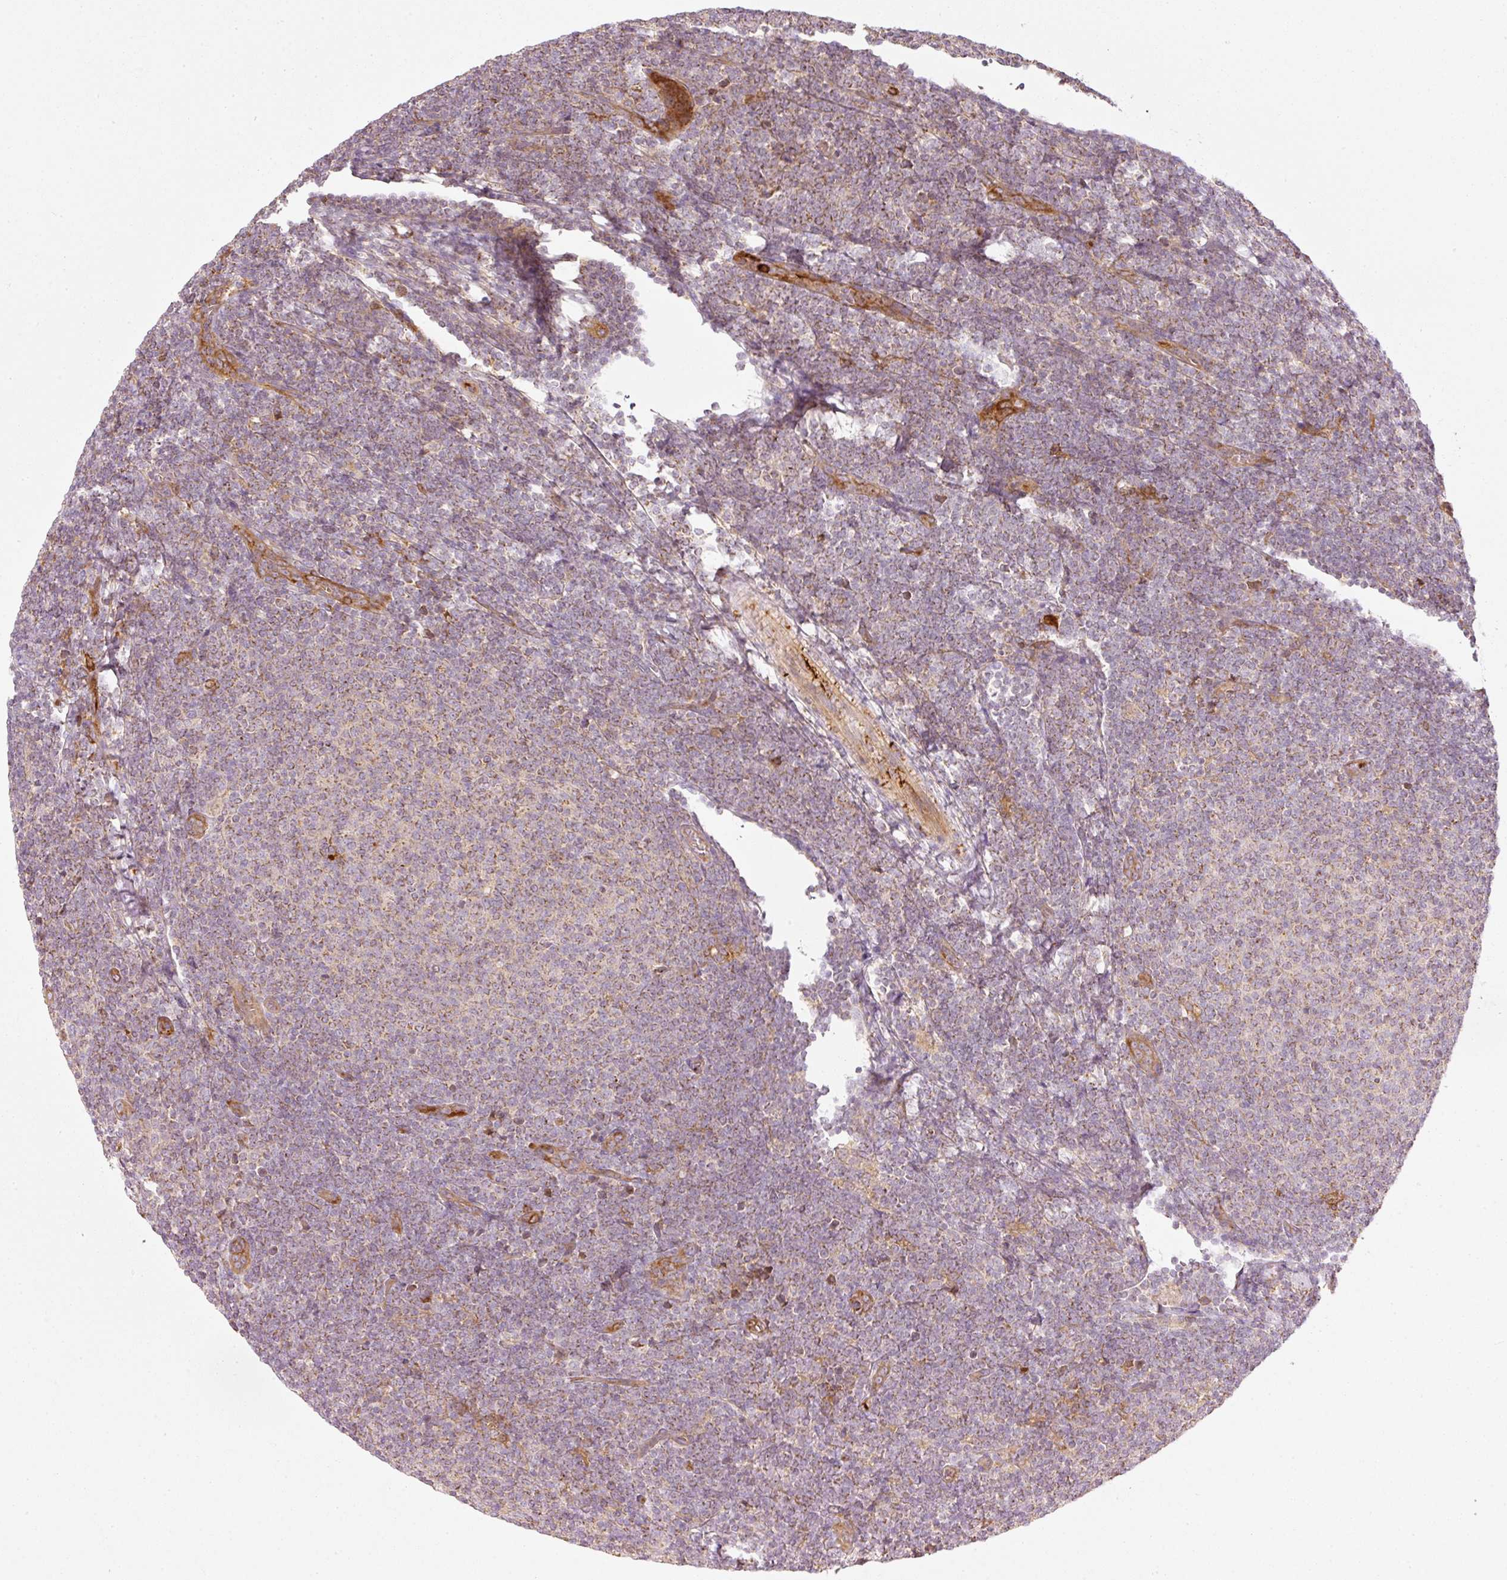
{"staining": {"intensity": "moderate", "quantity": ">75%", "location": "cytoplasmic/membranous"}, "tissue": "lymphoma", "cell_type": "Tumor cells", "image_type": "cancer", "snomed": [{"axis": "morphology", "description": "Malignant lymphoma, non-Hodgkin's type, Low grade"}, {"axis": "topography", "description": "Lymph node"}], "caption": "Human lymphoma stained for a protein (brown) exhibits moderate cytoplasmic/membranous positive expression in about >75% of tumor cells.", "gene": "SERPING1", "patient": {"sex": "male", "age": 66}}